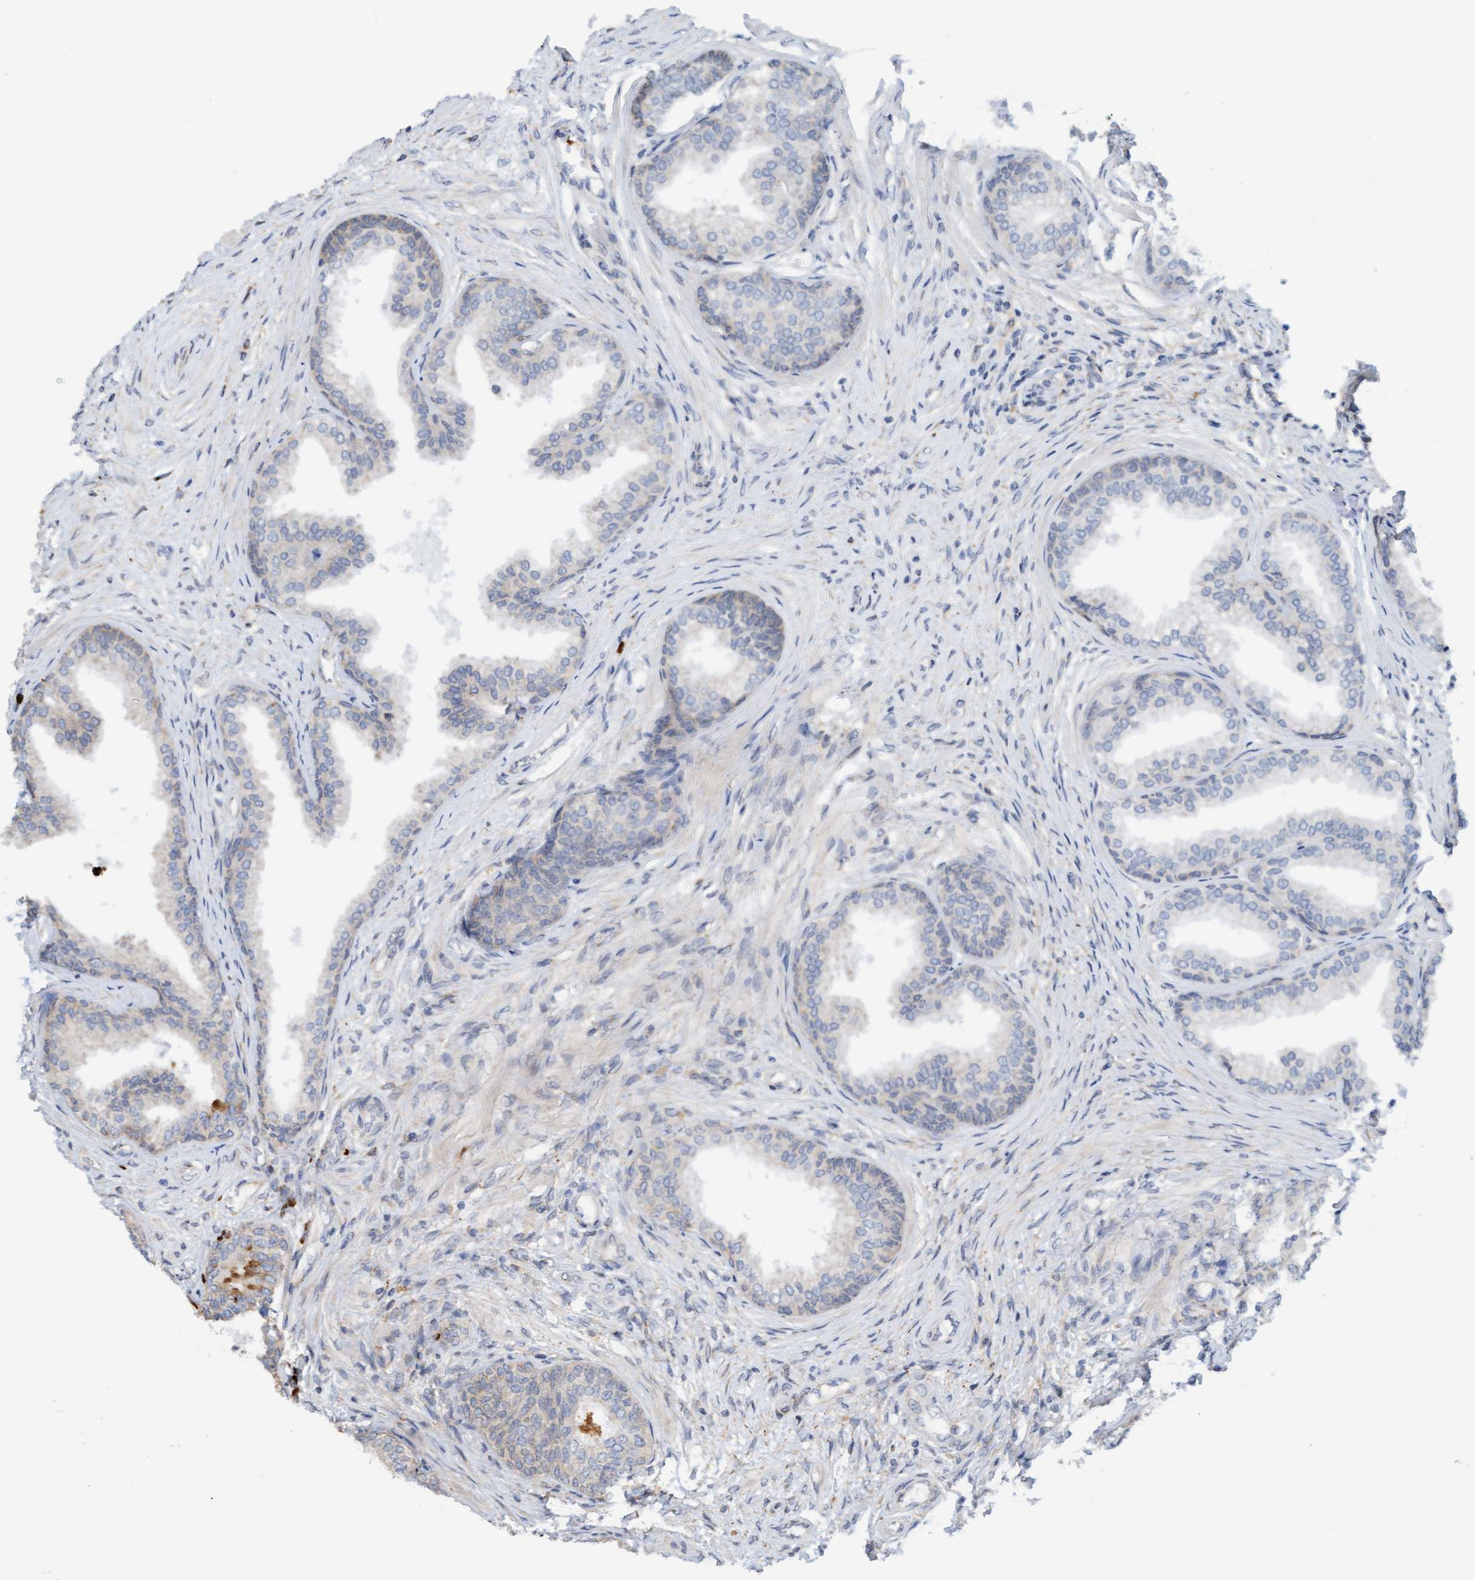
{"staining": {"intensity": "moderate", "quantity": "25%-75%", "location": "cytoplasmic/membranous"}, "tissue": "prostate", "cell_type": "Glandular cells", "image_type": "normal", "snomed": [{"axis": "morphology", "description": "Normal tissue, NOS"}, {"axis": "topography", "description": "Prostate"}], "caption": "Prostate stained for a protein exhibits moderate cytoplasmic/membranous positivity in glandular cells. Ihc stains the protein of interest in brown and the nuclei are stained blue.", "gene": "MMP8", "patient": {"sex": "male", "age": 76}}